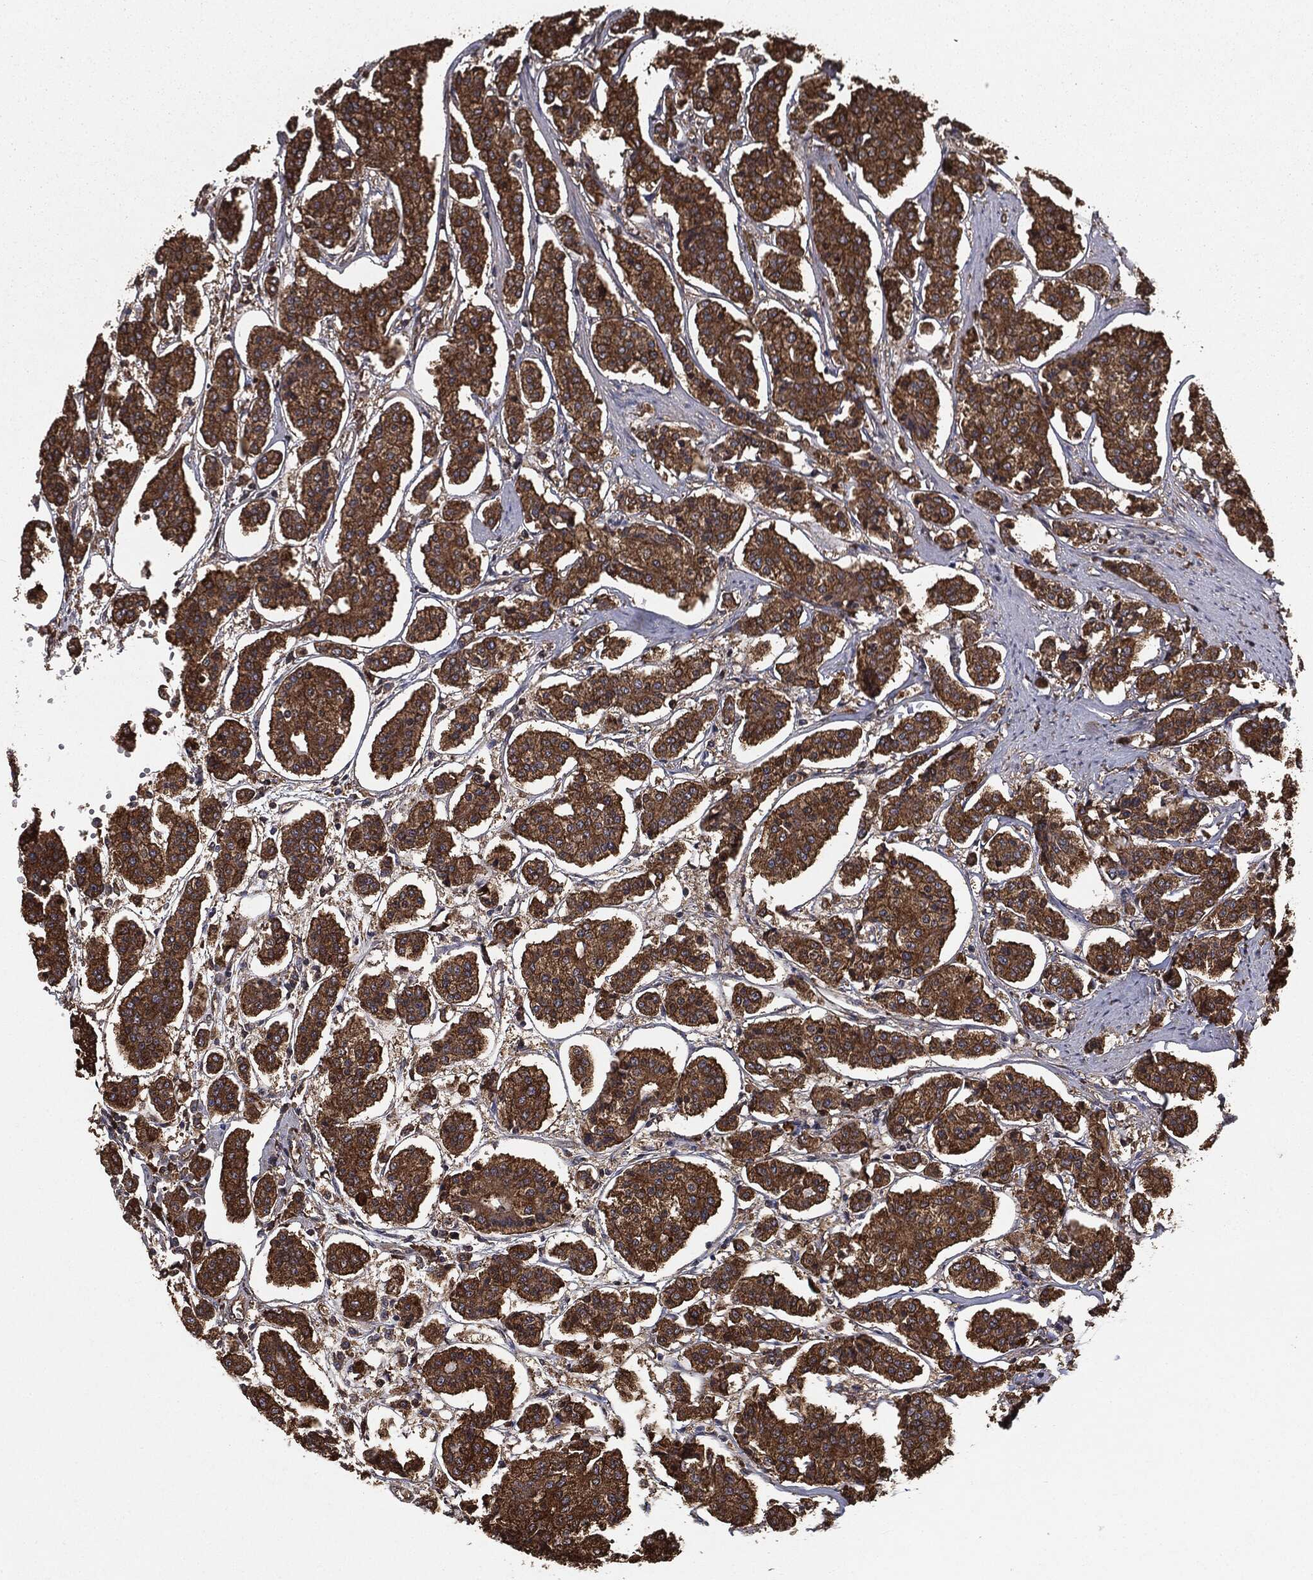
{"staining": {"intensity": "strong", "quantity": ">75%", "location": "cytoplasmic/membranous"}, "tissue": "carcinoid", "cell_type": "Tumor cells", "image_type": "cancer", "snomed": [{"axis": "morphology", "description": "Carcinoid, malignant, NOS"}, {"axis": "topography", "description": "Small intestine"}], "caption": "A photomicrograph showing strong cytoplasmic/membranous staining in about >75% of tumor cells in carcinoid, as visualized by brown immunohistochemical staining.", "gene": "NME1", "patient": {"sex": "female", "age": 65}}